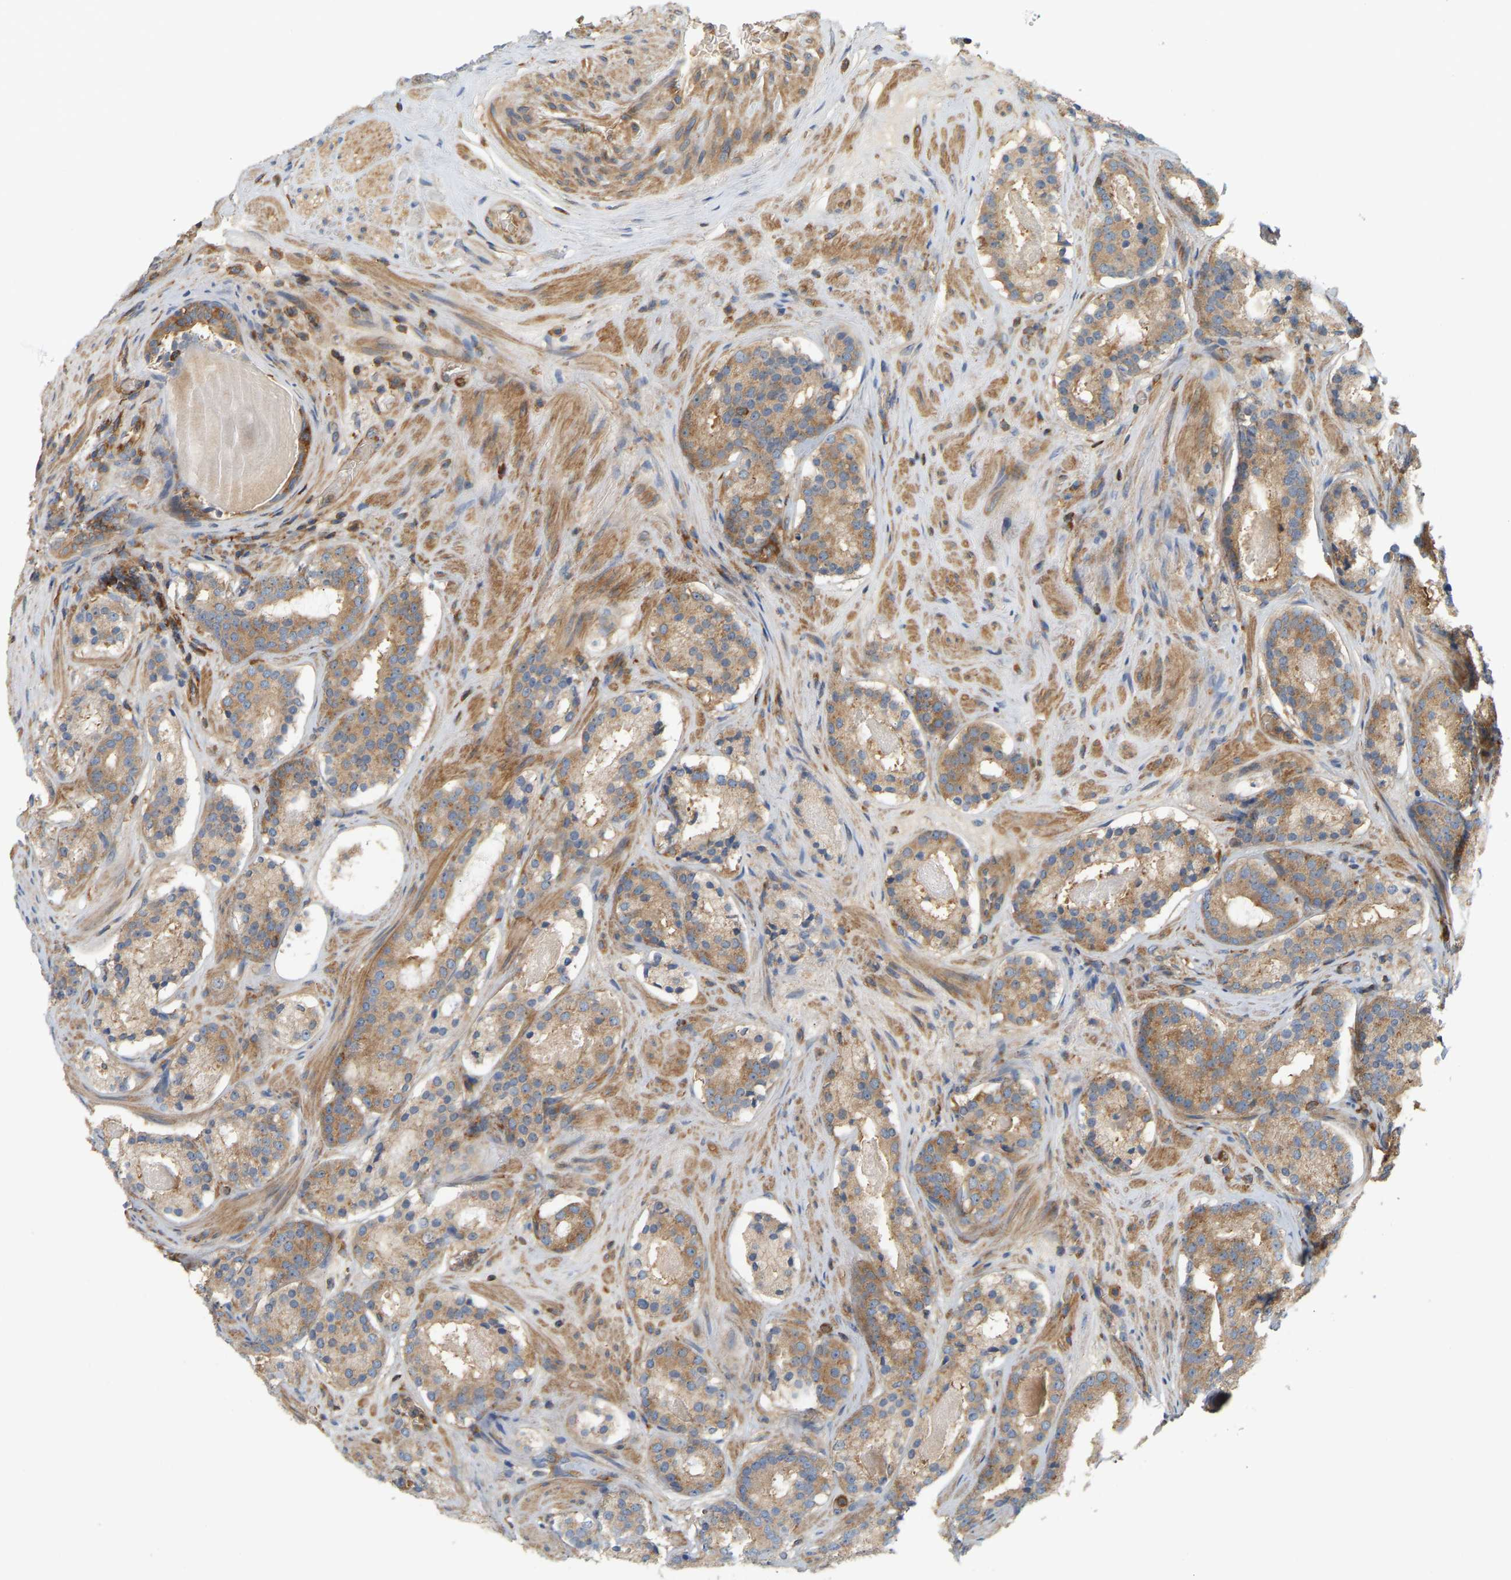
{"staining": {"intensity": "moderate", "quantity": ">75%", "location": "cytoplasmic/membranous"}, "tissue": "prostate cancer", "cell_type": "Tumor cells", "image_type": "cancer", "snomed": [{"axis": "morphology", "description": "Adenocarcinoma, Low grade"}, {"axis": "topography", "description": "Prostate"}], "caption": "Protein staining exhibits moderate cytoplasmic/membranous staining in about >75% of tumor cells in prostate cancer. (DAB (3,3'-diaminobenzidine) = brown stain, brightfield microscopy at high magnification).", "gene": "AKAP13", "patient": {"sex": "male", "age": 69}}